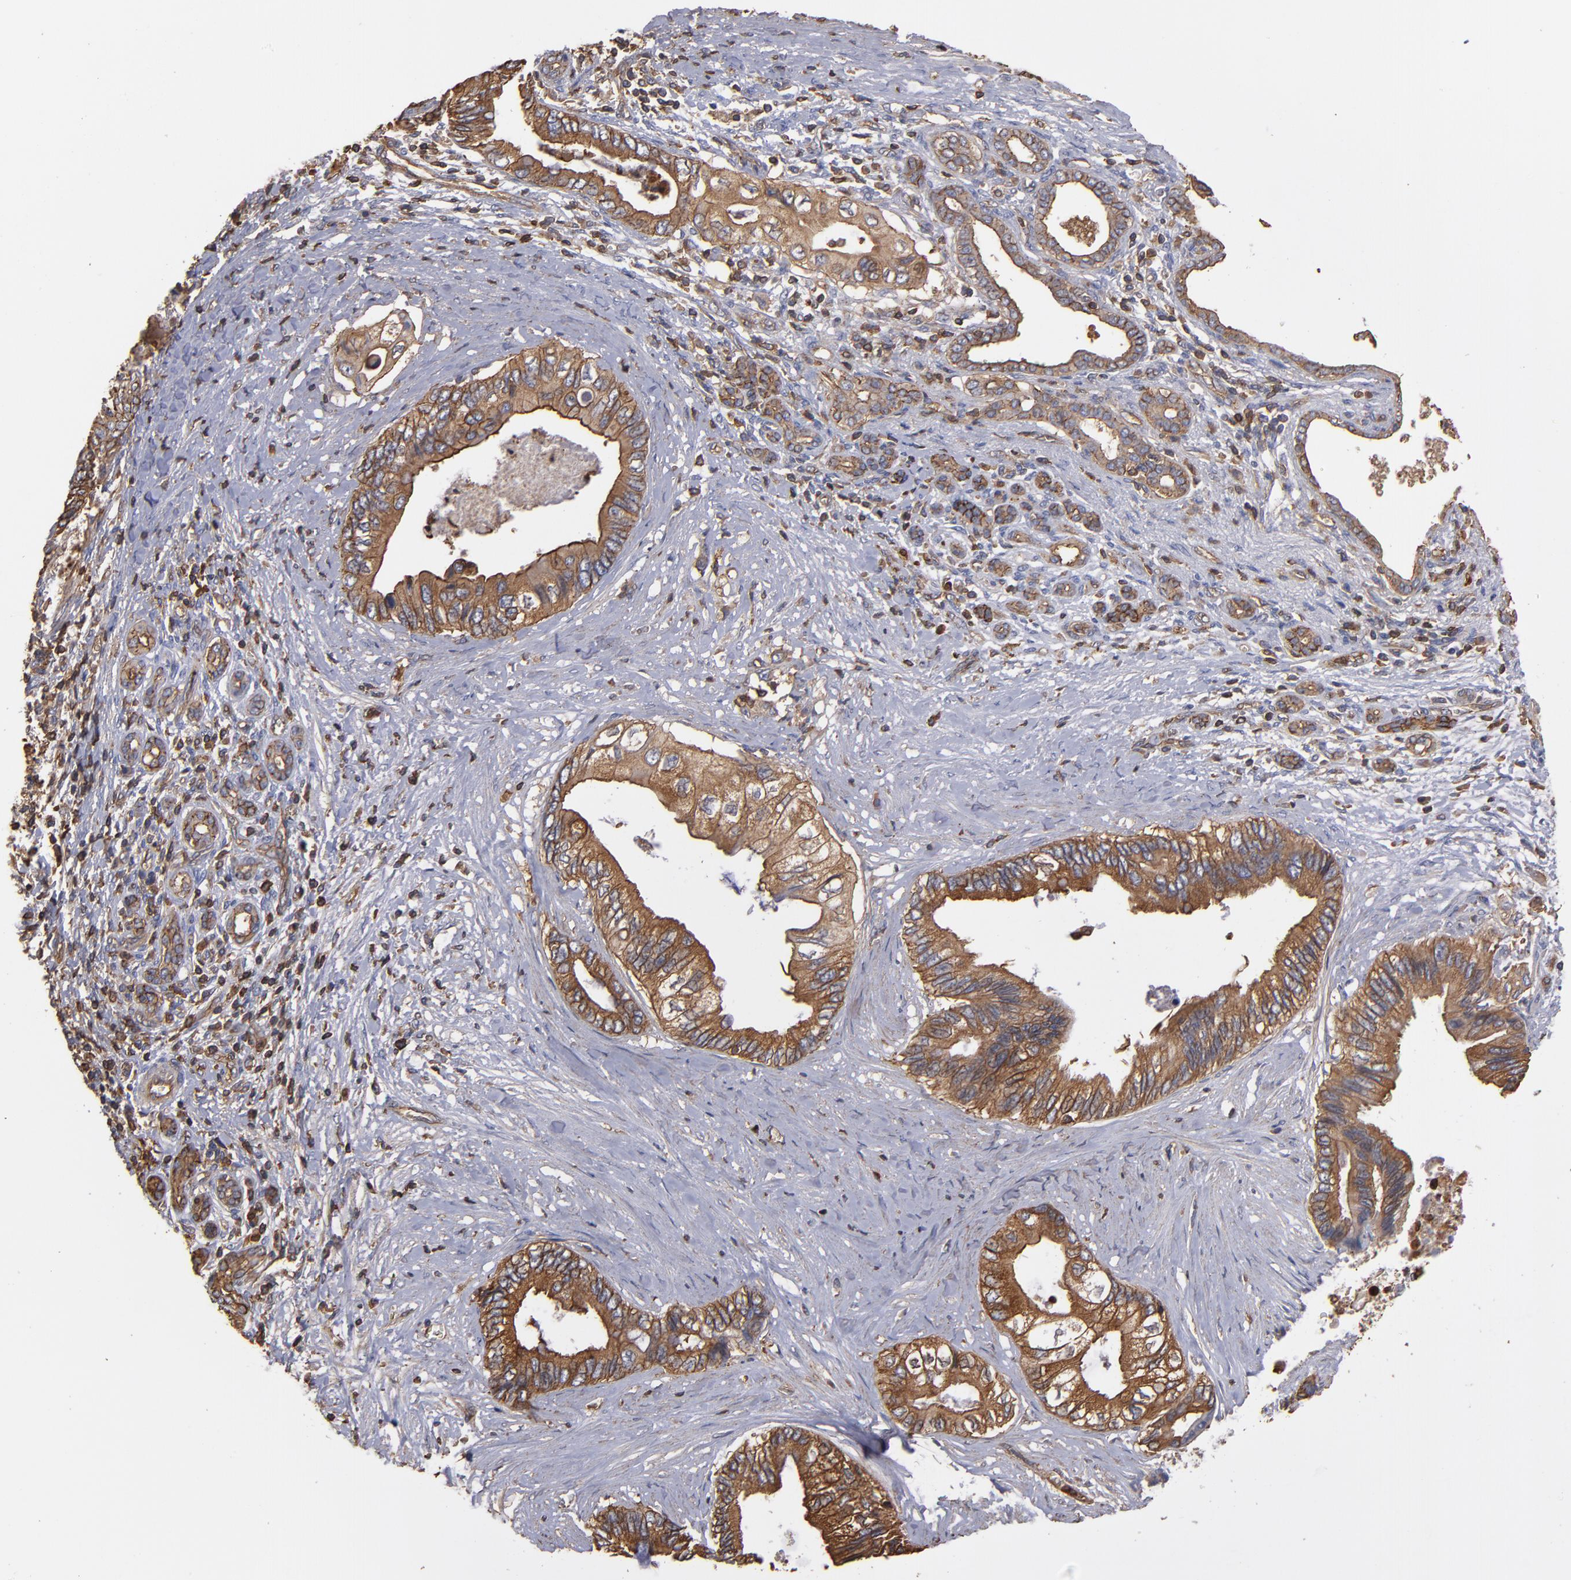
{"staining": {"intensity": "moderate", "quantity": ">75%", "location": "cytoplasmic/membranous"}, "tissue": "pancreatic cancer", "cell_type": "Tumor cells", "image_type": "cancer", "snomed": [{"axis": "morphology", "description": "Adenocarcinoma, NOS"}, {"axis": "topography", "description": "Pancreas"}], "caption": "Human pancreatic adenocarcinoma stained with a brown dye reveals moderate cytoplasmic/membranous positive positivity in approximately >75% of tumor cells.", "gene": "ACTN4", "patient": {"sex": "female", "age": 66}}